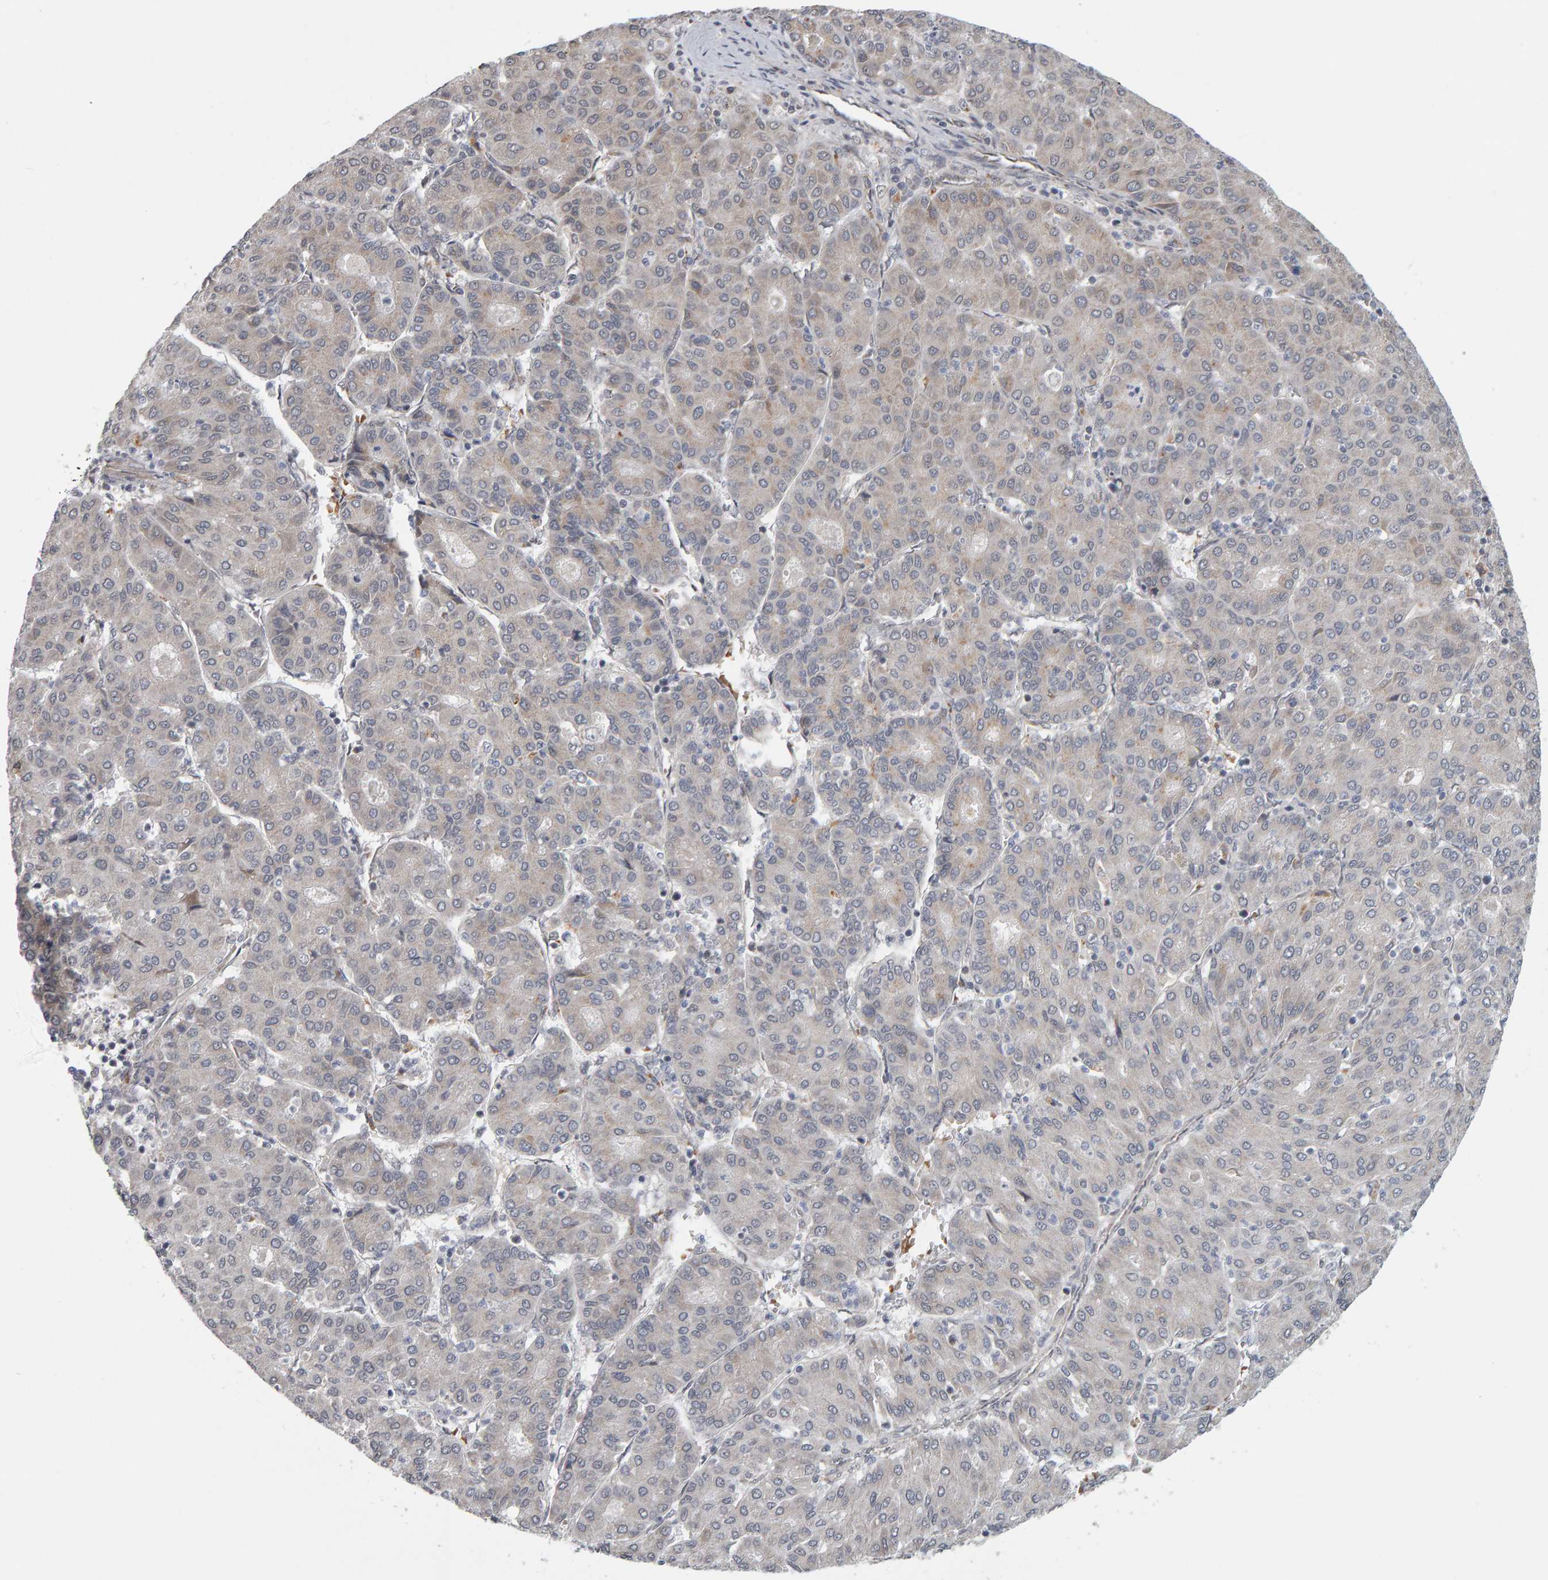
{"staining": {"intensity": "weak", "quantity": "<25%", "location": "cytoplasmic/membranous"}, "tissue": "liver cancer", "cell_type": "Tumor cells", "image_type": "cancer", "snomed": [{"axis": "morphology", "description": "Carcinoma, Hepatocellular, NOS"}, {"axis": "topography", "description": "Liver"}], "caption": "The photomicrograph shows no significant staining in tumor cells of liver hepatocellular carcinoma. The staining is performed using DAB brown chromogen with nuclei counter-stained in using hematoxylin.", "gene": "DAP3", "patient": {"sex": "male", "age": 65}}